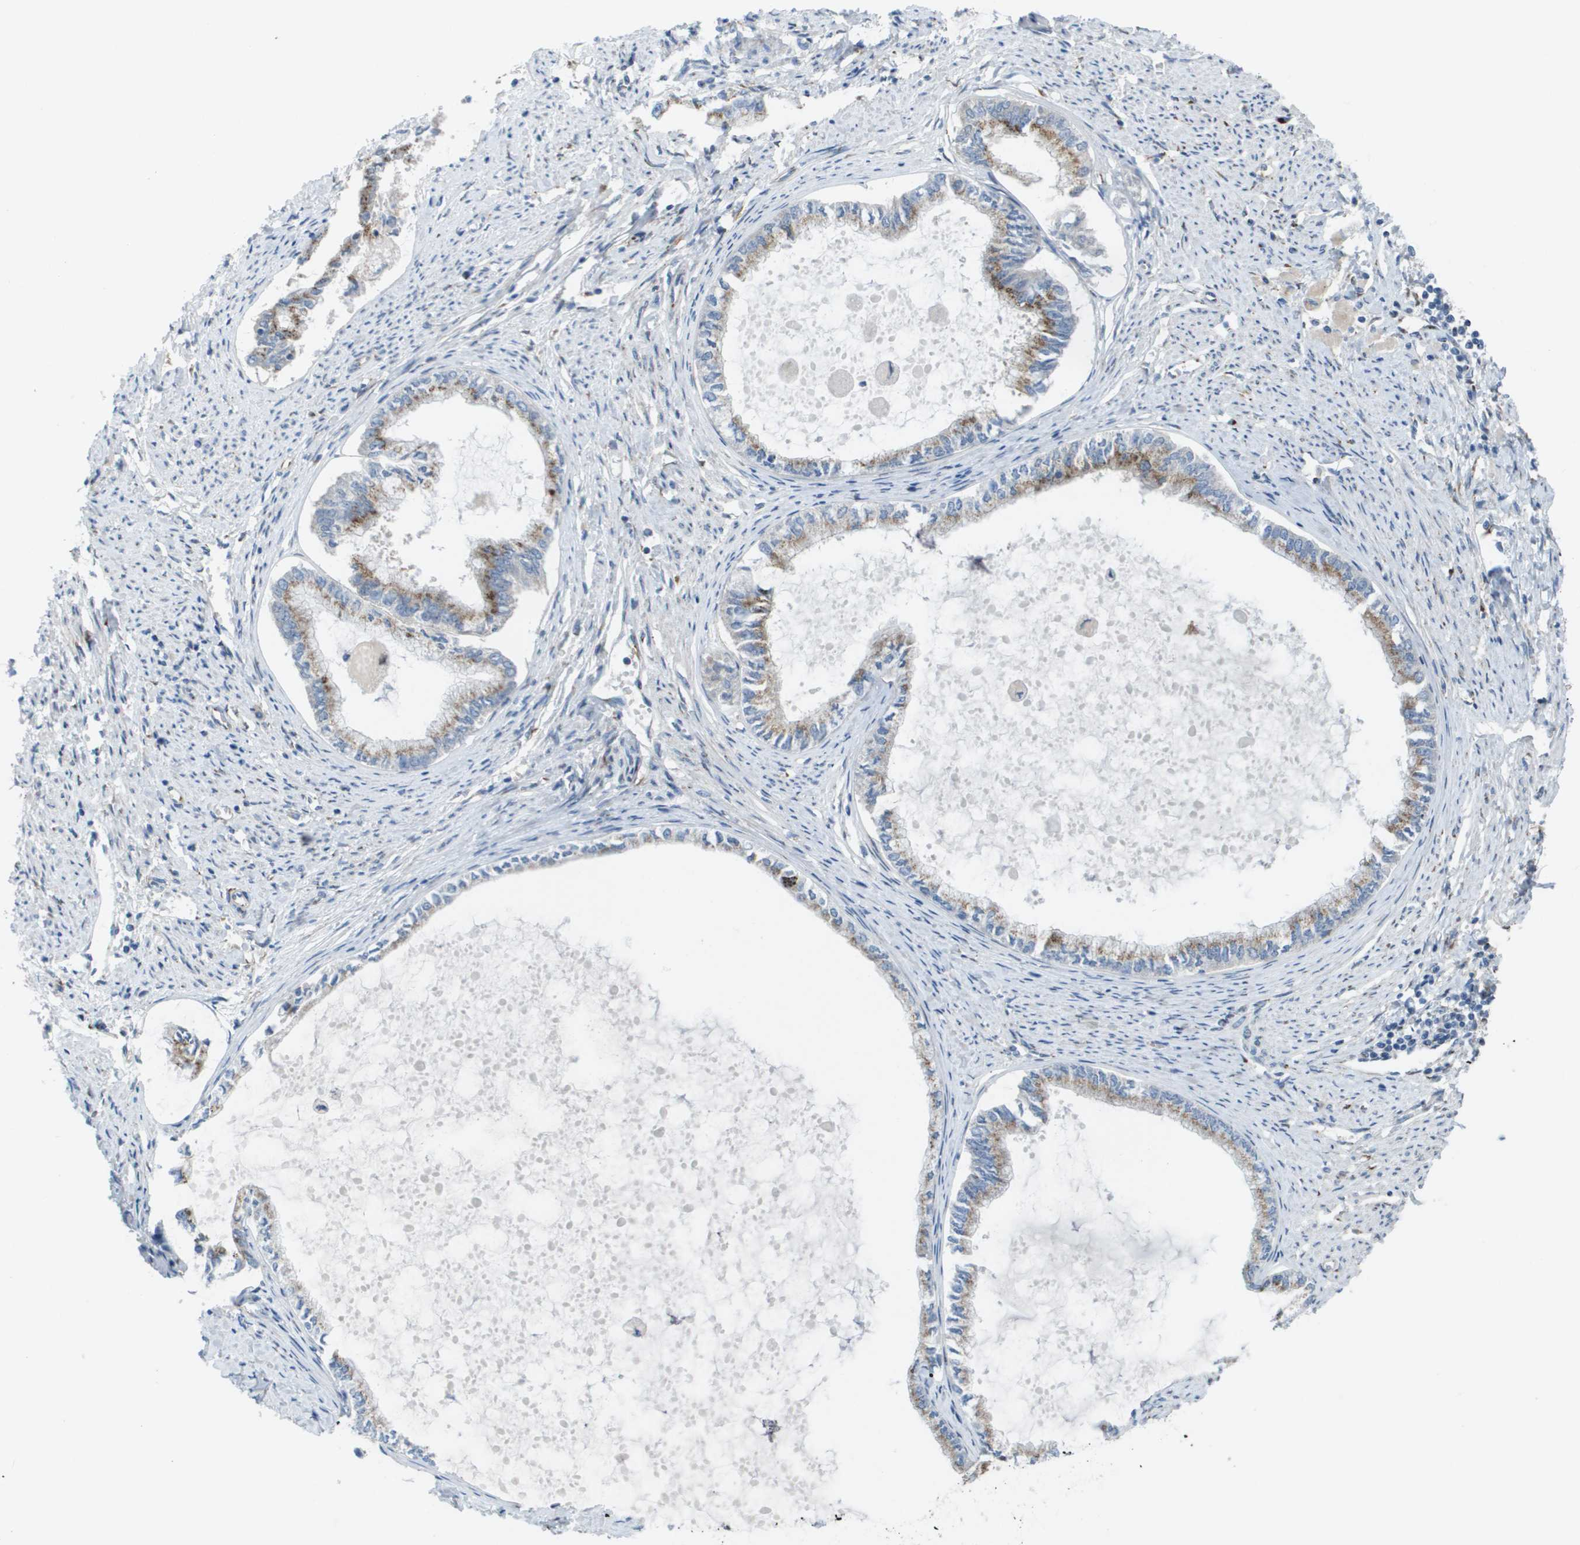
{"staining": {"intensity": "moderate", "quantity": "25%-75%", "location": "cytoplasmic/membranous"}, "tissue": "endometrial cancer", "cell_type": "Tumor cells", "image_type": "cancer", "snomed": [{"axis": "morphology", "description": "Adenocarcinoma, NOS"}, {"axis": "topography", "description": "Endometrium"}], "caption": "Moderate cytoplasmic/membranous protein expression is present in about 25%-75% of tumor cells in endometrial adenocarcinoma.", "gene": "QSOX2", "patient": {"sex": "female", "age": 86}}